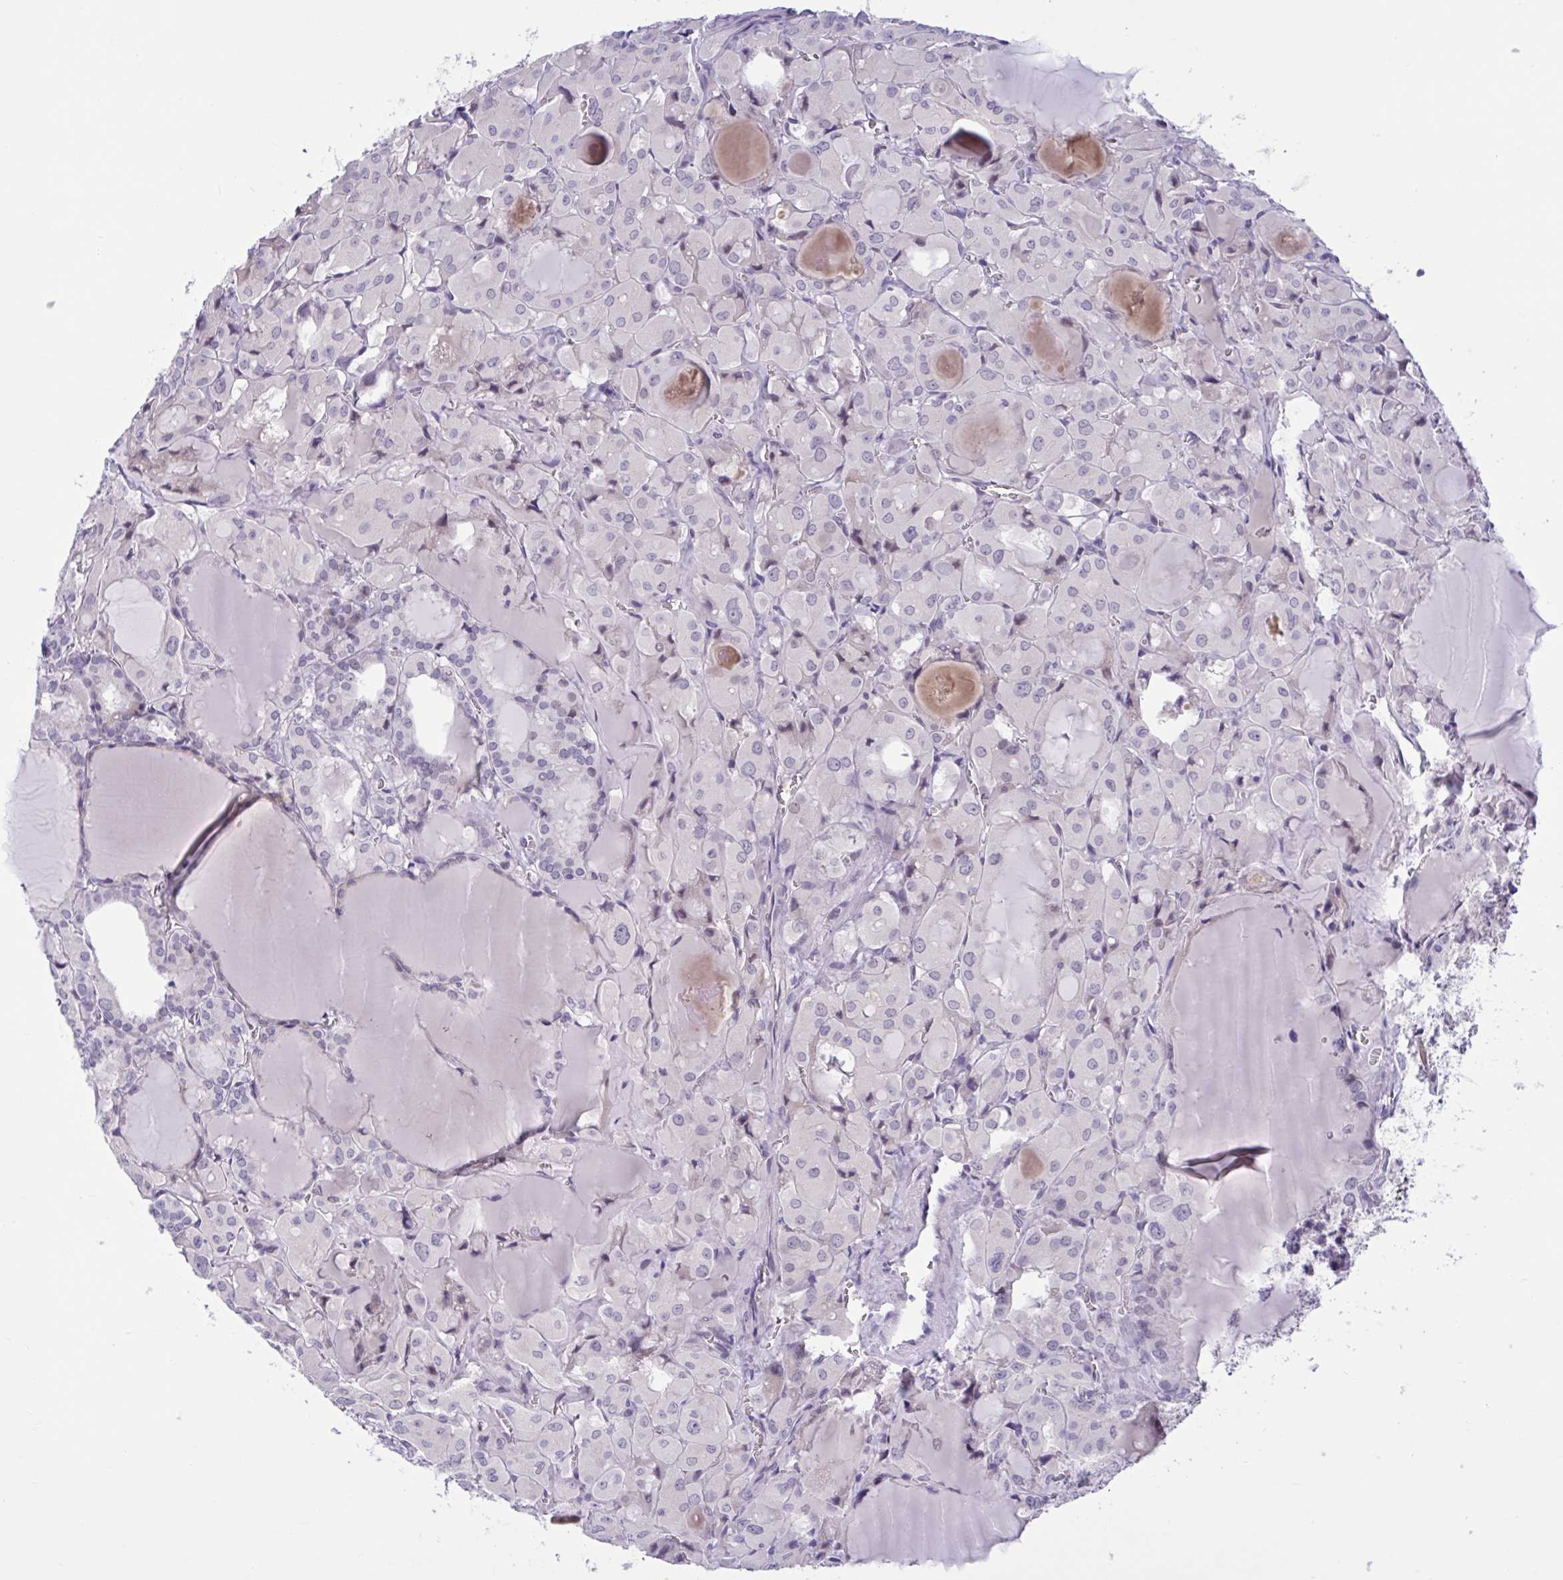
{"staining": {"intensity": "negative", "quantity": "none", "location": "none"}, "tissue": "thyroid cancer", "cell_type": "Tumor cells", "image_type": "cancer", "snomed": [{"axis": "morphology", "description": "Papillary adenocarcinoma, NOS"}, {"axis": "topography", "description": "Thyroid gland"}], "caption": "Tumor cells are negative for protein expression in human thyroid papillary adenocarcinoma.", "gene": "CNGB3", "patient": {"sex": "male", "age": 87}}